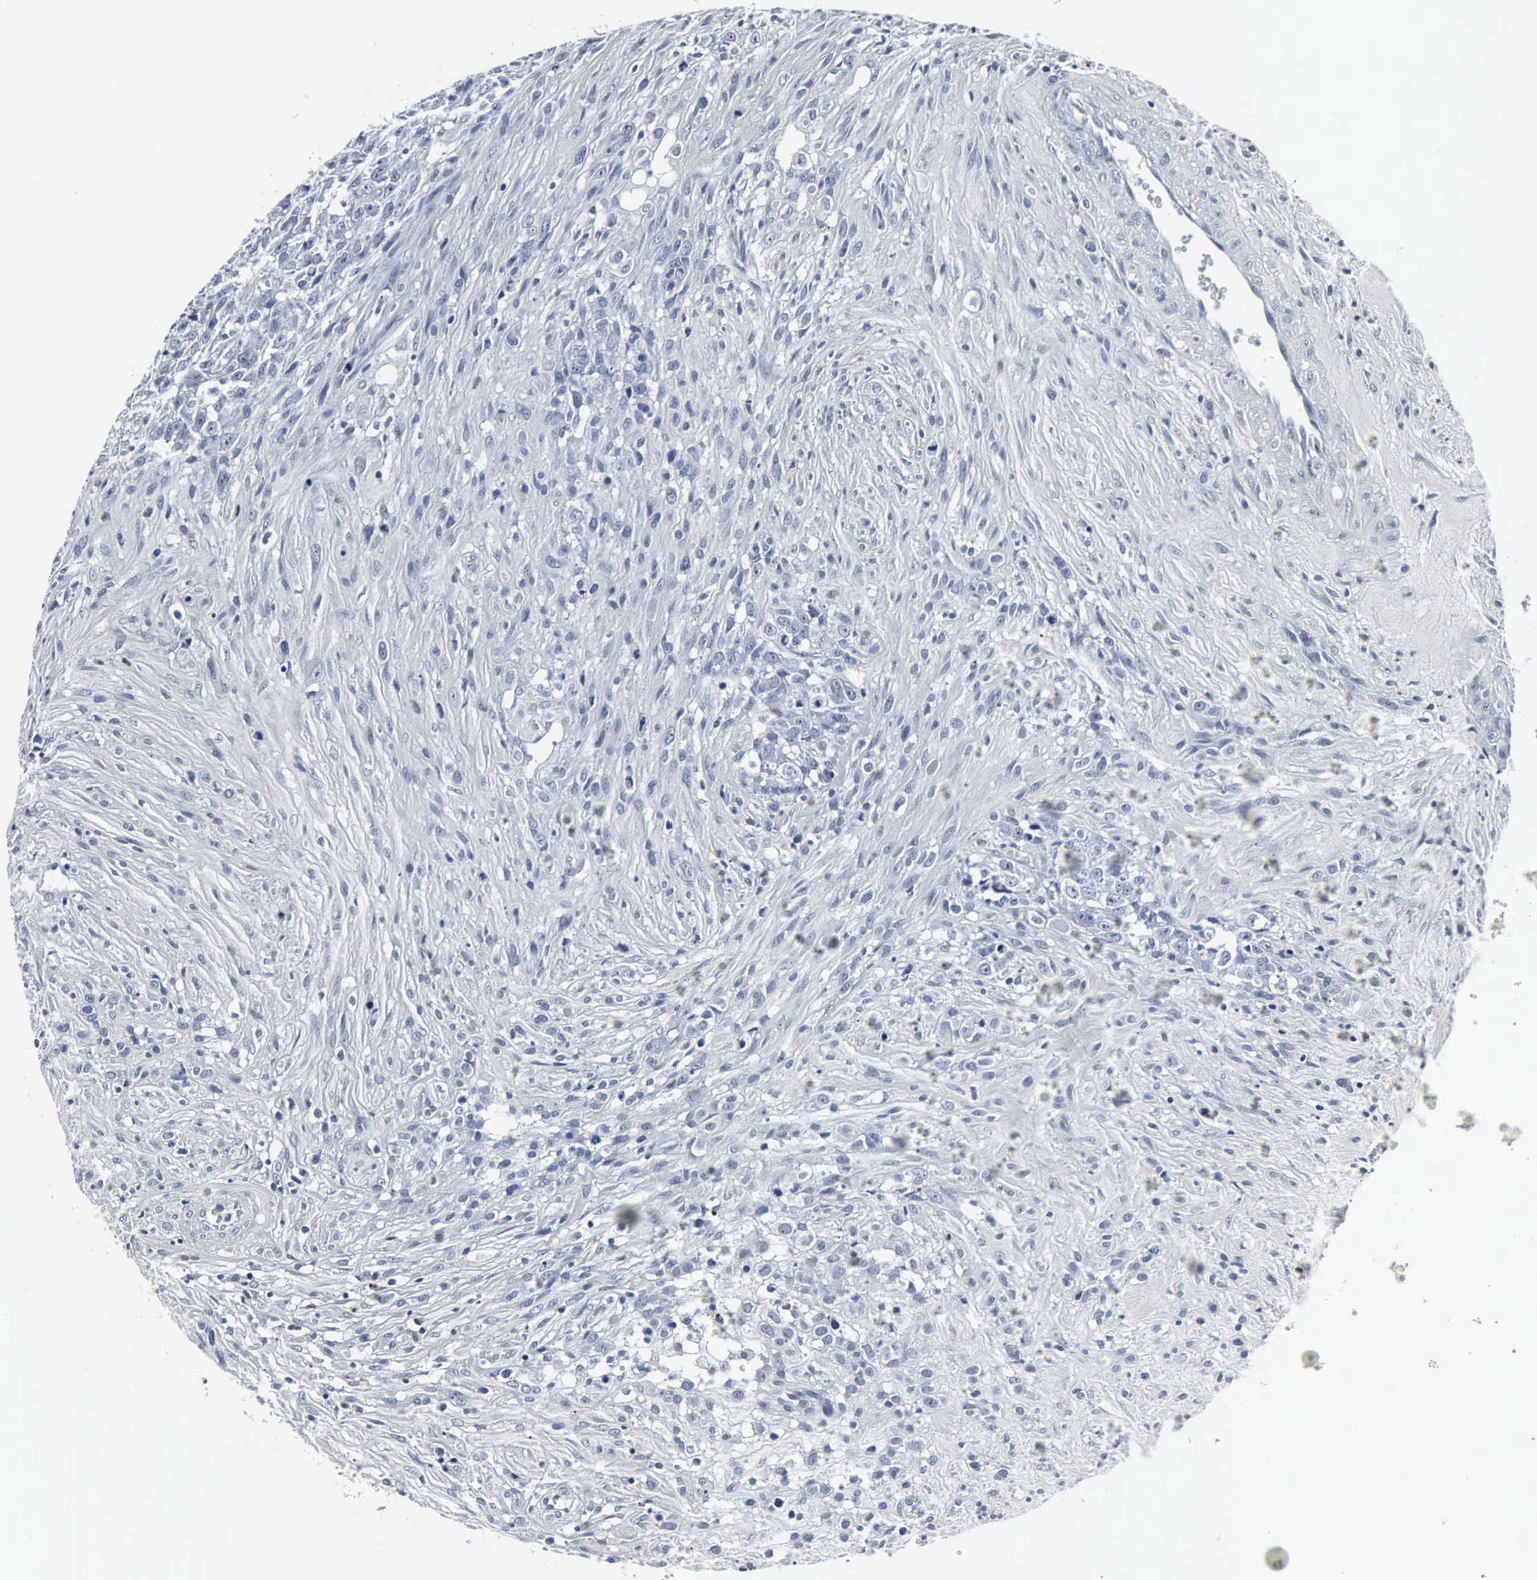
{"staining": {"intensity": "negative", "quantity": "none", "location": "none"}, "tissue": "glioma", "cell_type": "Tumor cells", "image_type": "cancer", "snomed": [{"axis": "morphology", "description": "Glioma, malignant, High grade"}, {"axis": "topography", "description": "Brain"}], "caption": "The immunohistochemistry (IHC) photomicrograph has no significant expression in tumor cells of malignant high-grade glioma tissue.", "gene": "SNAP25", "patient": {"sex": "male", "age": 66}}